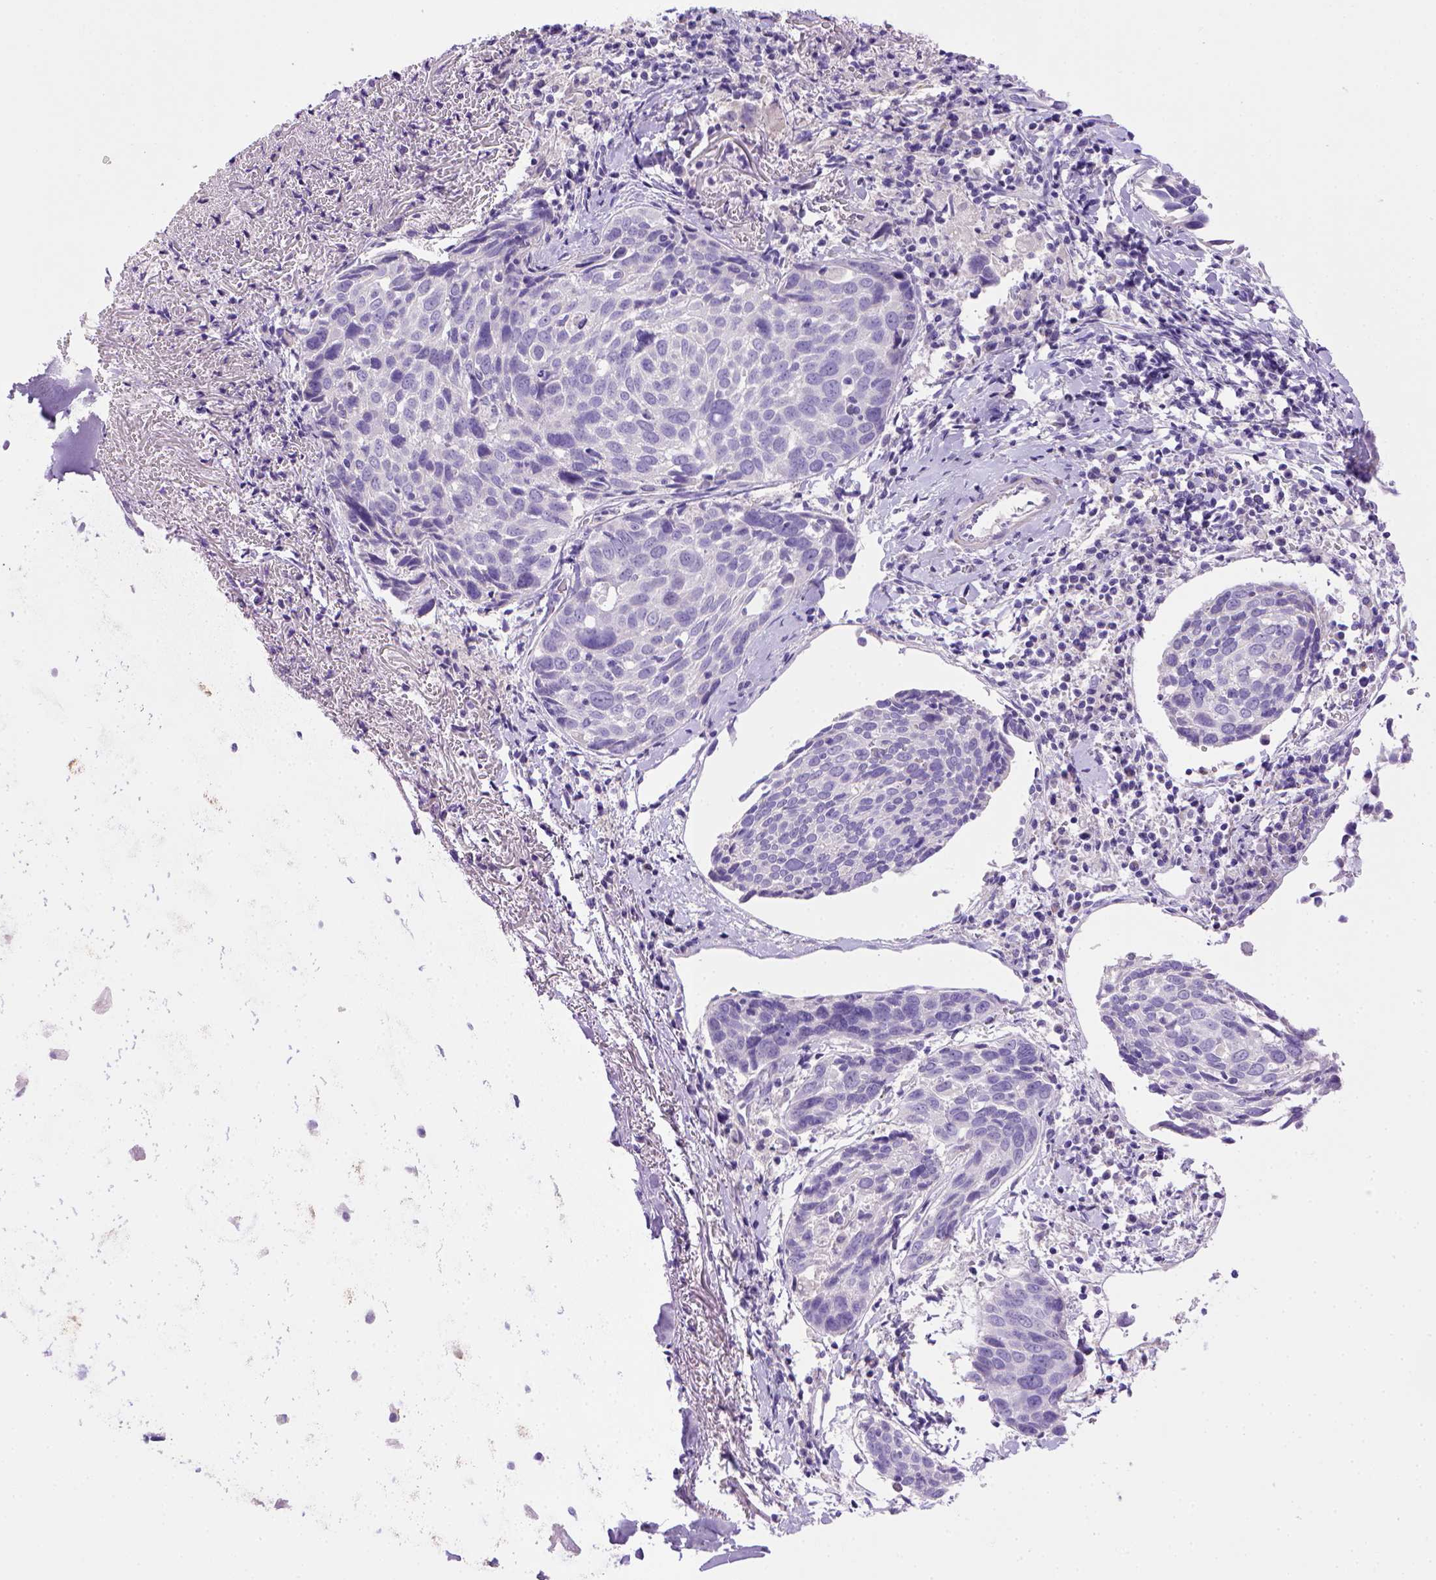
{"staining": {"intensity": "negative", "quantity": "none", "location": "none"}, "tissue": "lung cancer", "cell_type": "Tumor cells", "image_type": "cancer", "snomed": [{"axis": "morphology", "description": "Squamous cell carcinoma, NOS"}, {"axis": "topography", "description": "Lung"}], "caption": "Lung squamous cell carcinoma was stained to show a protein in brown. There is no significant expression in tumor cells.", "gene": "BAAT", "patient": {"sex": "male", "age": 57}}